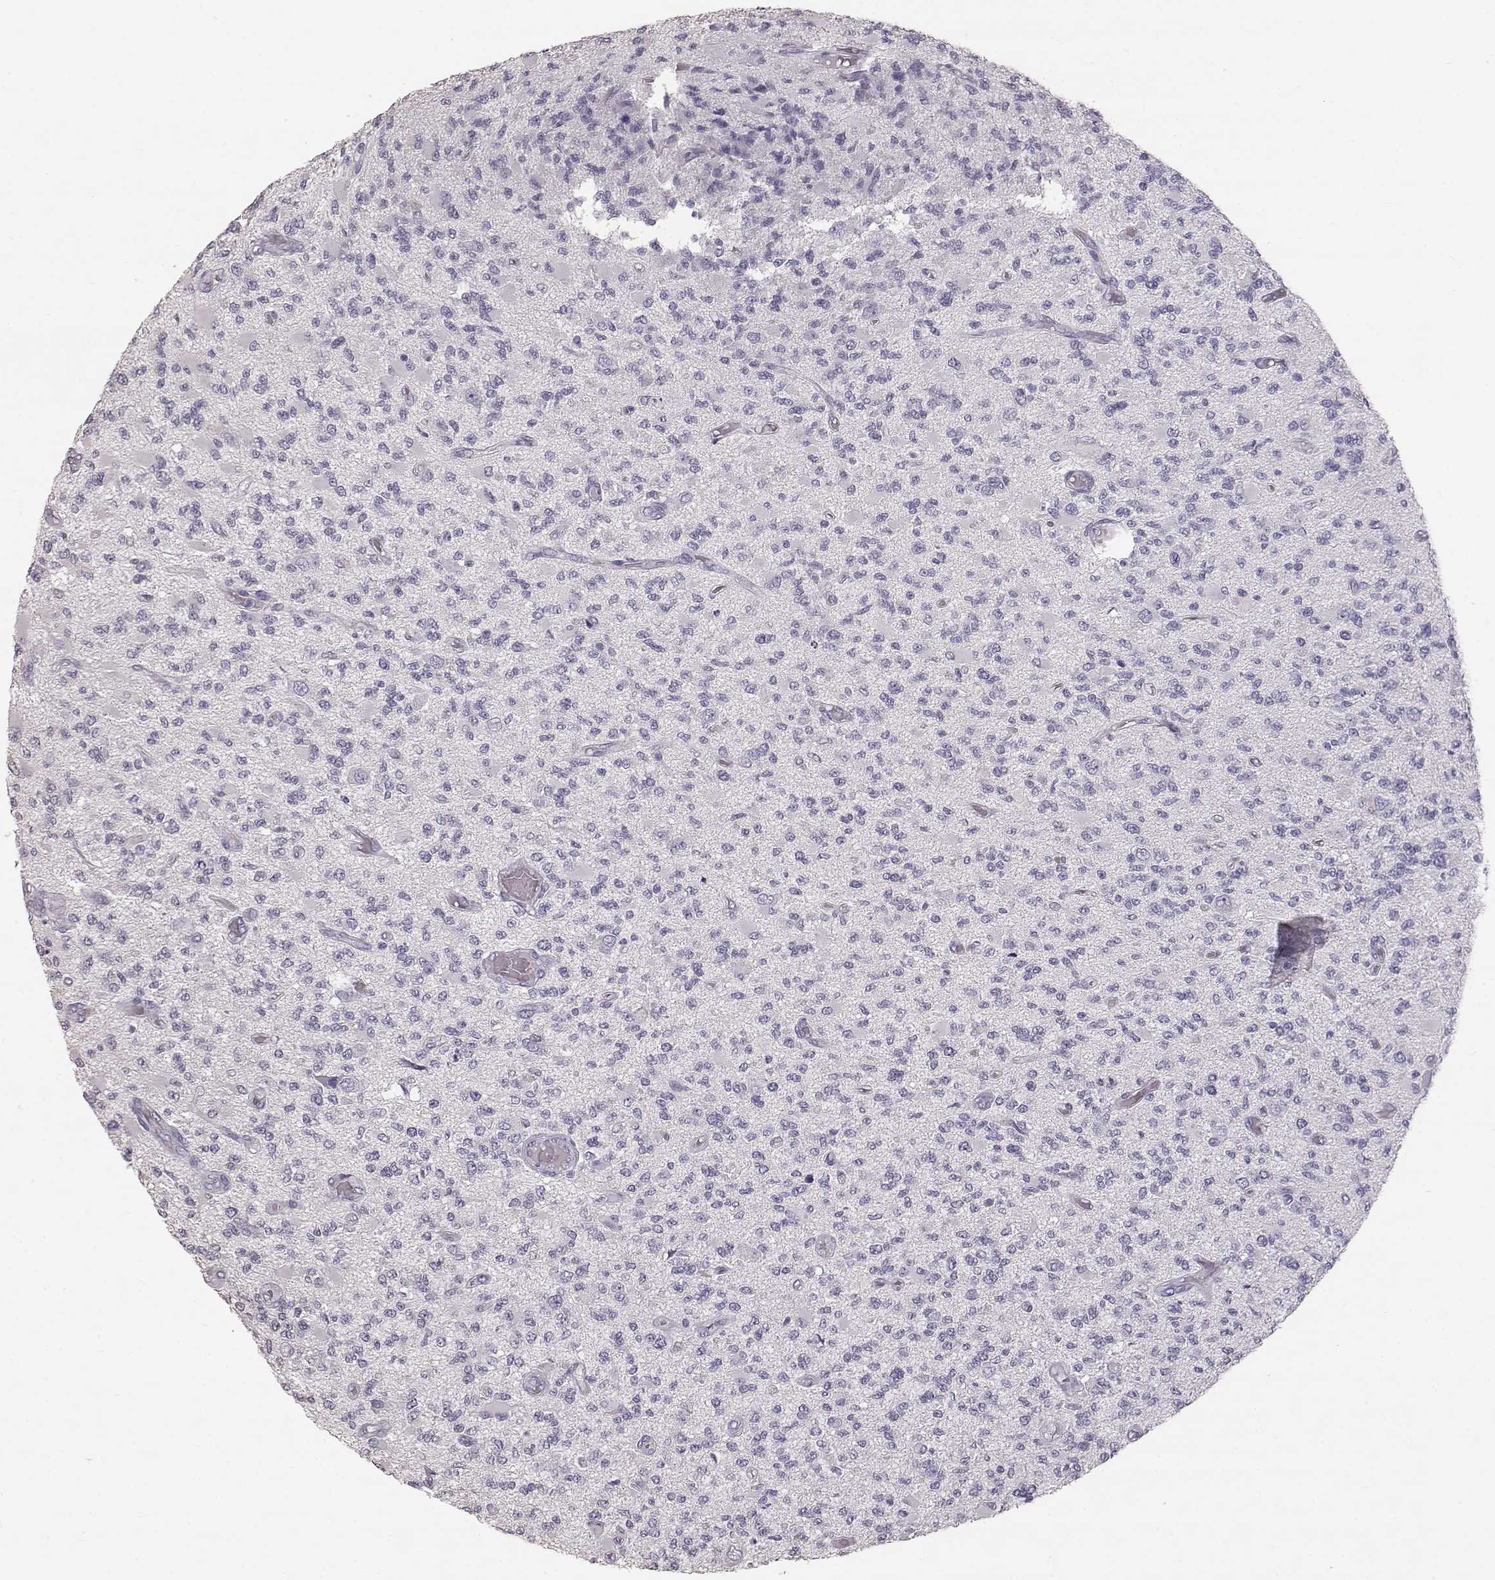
{"staining": {"intensity": "negative", "quantity": "none", "location": "none"}, "tissue": "glioma", "cell_type": "Tumor cells", "image_type": "cancer", "snomed": [{"axis": "morphology", "description": "Glioma, malignant, High grade"}, {"axis": "topography", "description": "Brain"}], "caption": "The image shows no staining of tumor cells in malignant glioma (high-grade).", "gene": "KRT33A", "patient": {"sex": "female", "age": 63}}